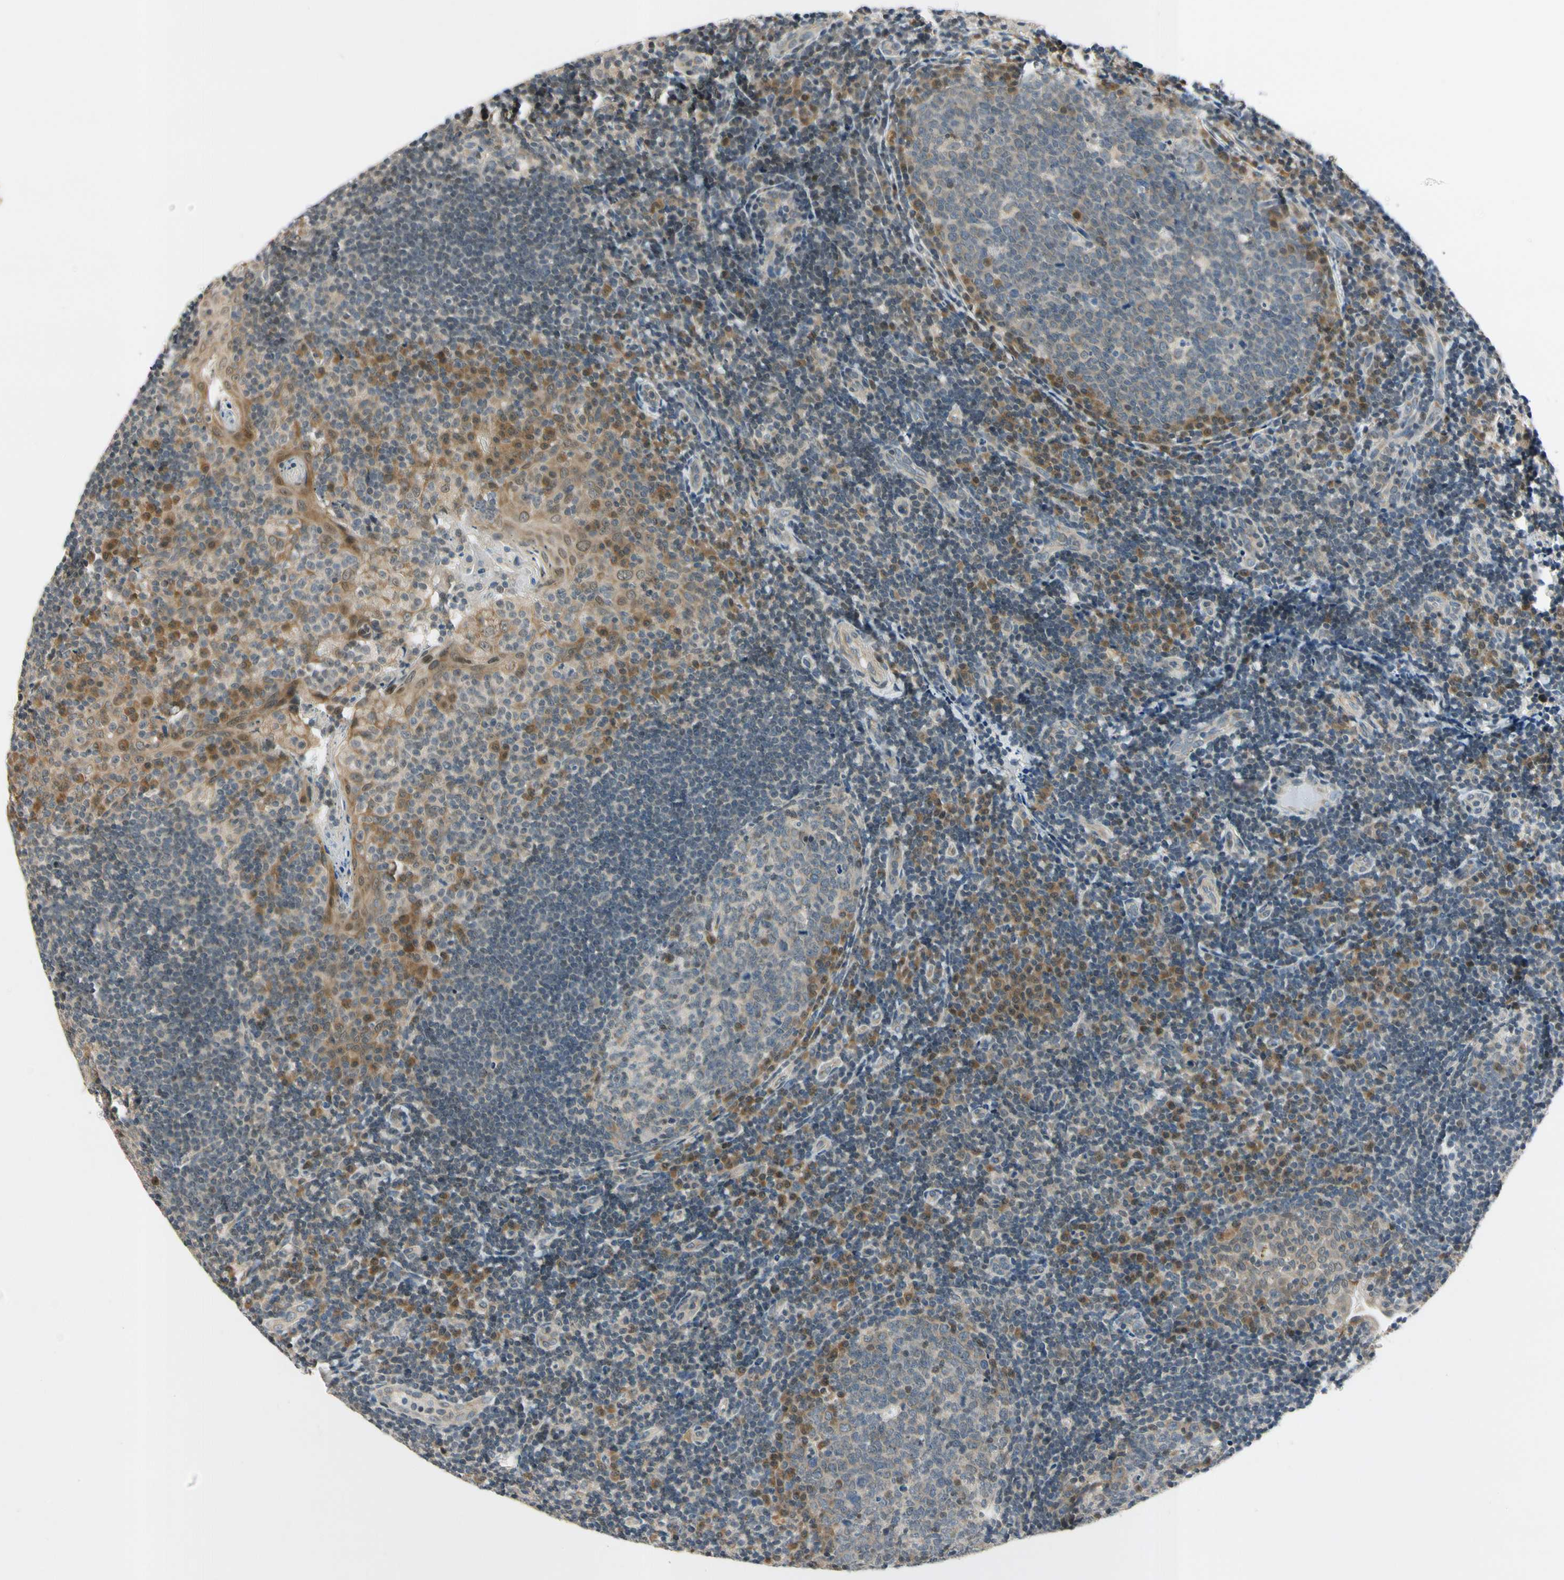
{"staining": {"intensity": "moderate", "quantity": "<25%", "location": "nuclear"}, "tissue": "tonsil", "cell_type": "Germinal center cells", "image_type": "normal", "snomed": [{"axis": "morphology", "description": "Normal tissue, NOS"}, {"axis": "topography", "description": "Tonsil"}], "caption": "Immunohistochemical staining of unremarkable tonsil displays moderate nuclear protein positivity in approximately <25% of germinal center cells. (Brightfield microscopy of DAB IHC at high magnification).", "gene": "RPS6KB2", "patient": {"sex": "female", "age": 40}}